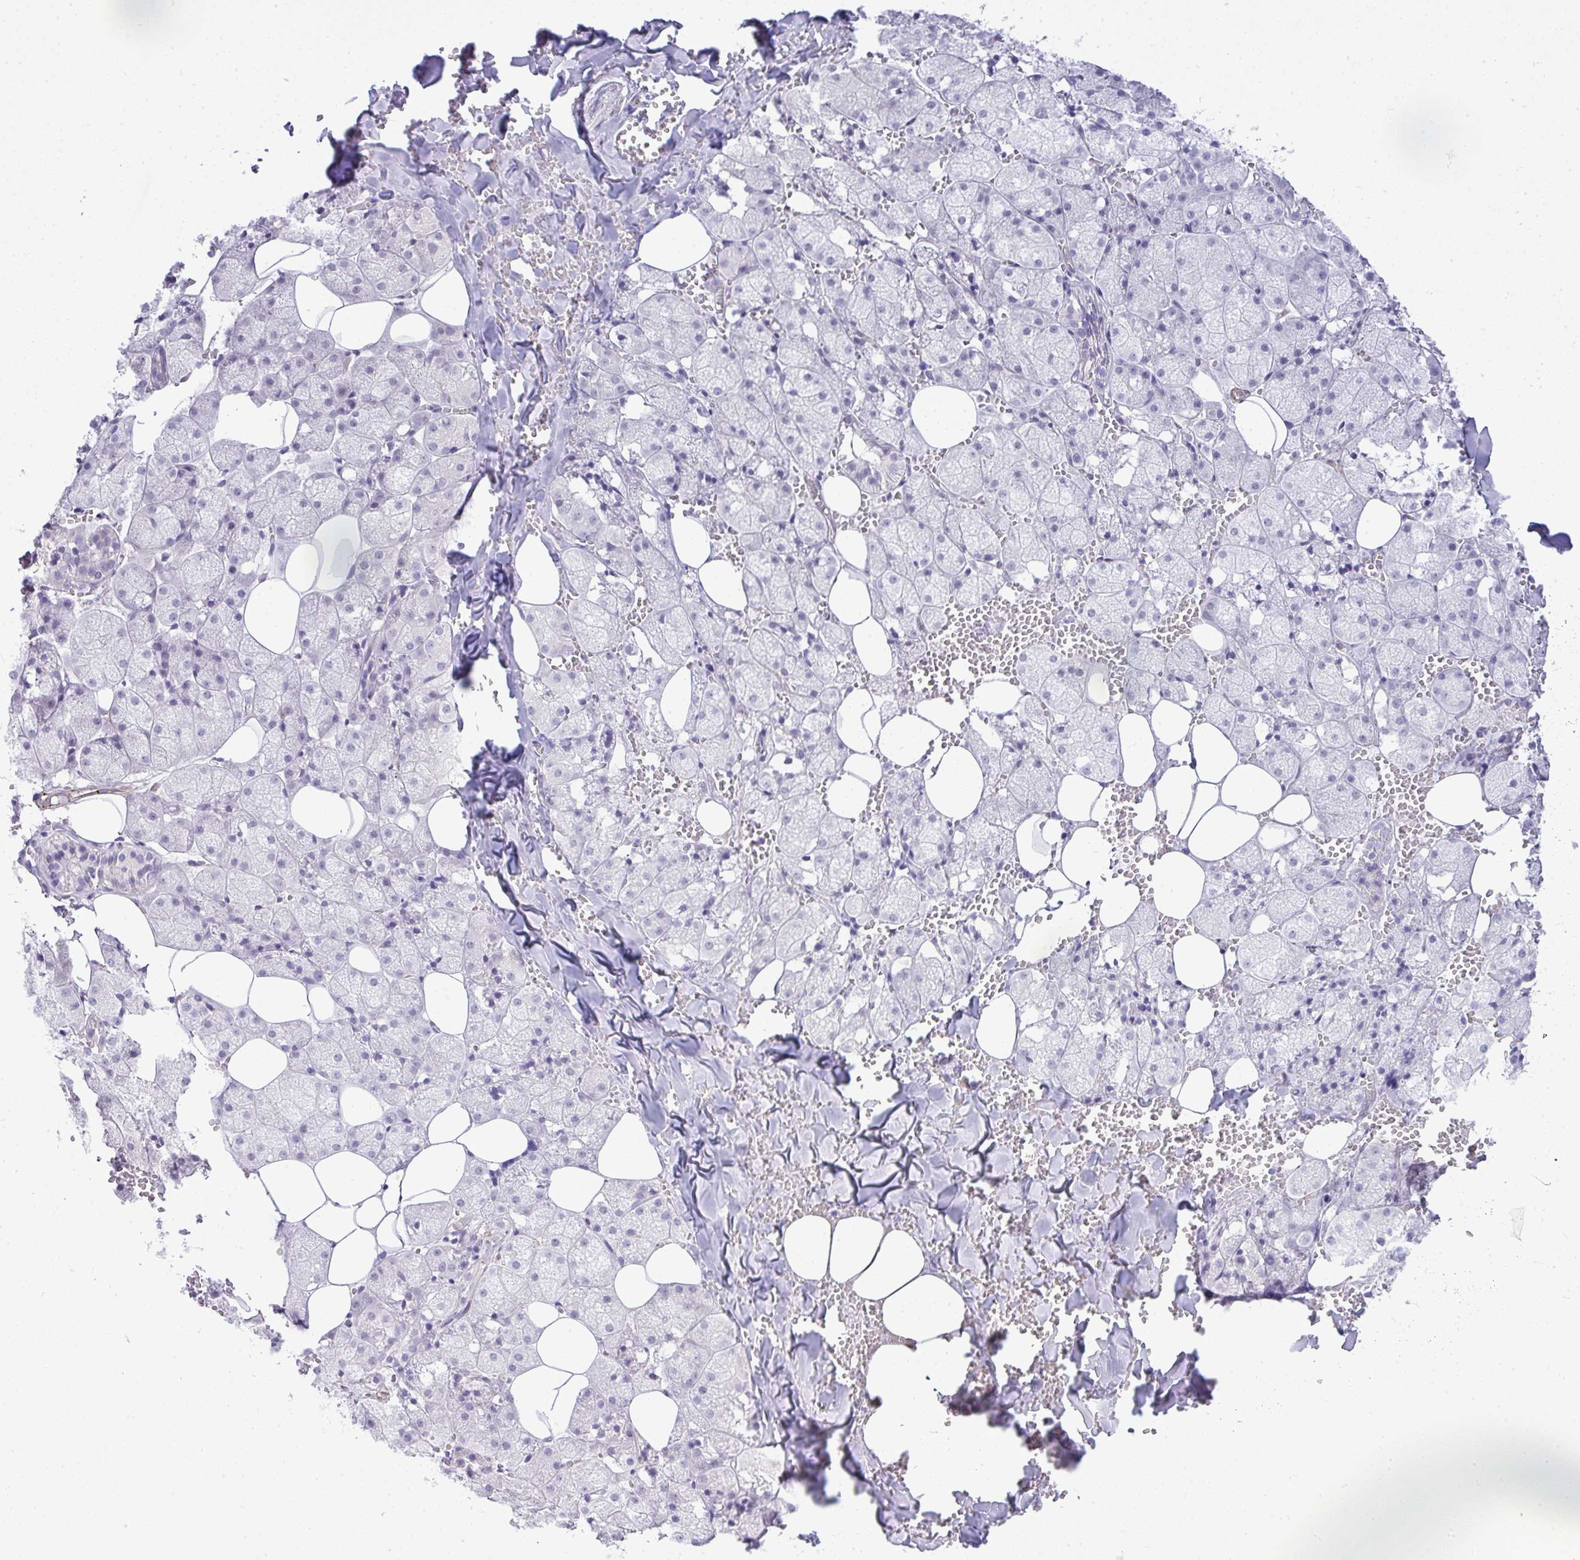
{"staining": {"intensity": "negative", "quantity": "none", "location": "none"}, "tissue": "salivary gland", "cell_type": "Glandular cells", "image_type": "normal", "snomed": [{"axis": "morphology", "description": "Normal tissue, NOS"}, {"axis": "topography", "description": "Salivary gland"}, {"axis": "topography", "description": "Peripheral nerve tissue"}], "caption": "Immunohistochemistry (IHC) photomicrograph of normal human salivary gland stained for a protein (brown), which shows no staining in glandular cells.", "gene": "UBE2S", "patient": {"sex": "male", "age": 38}}